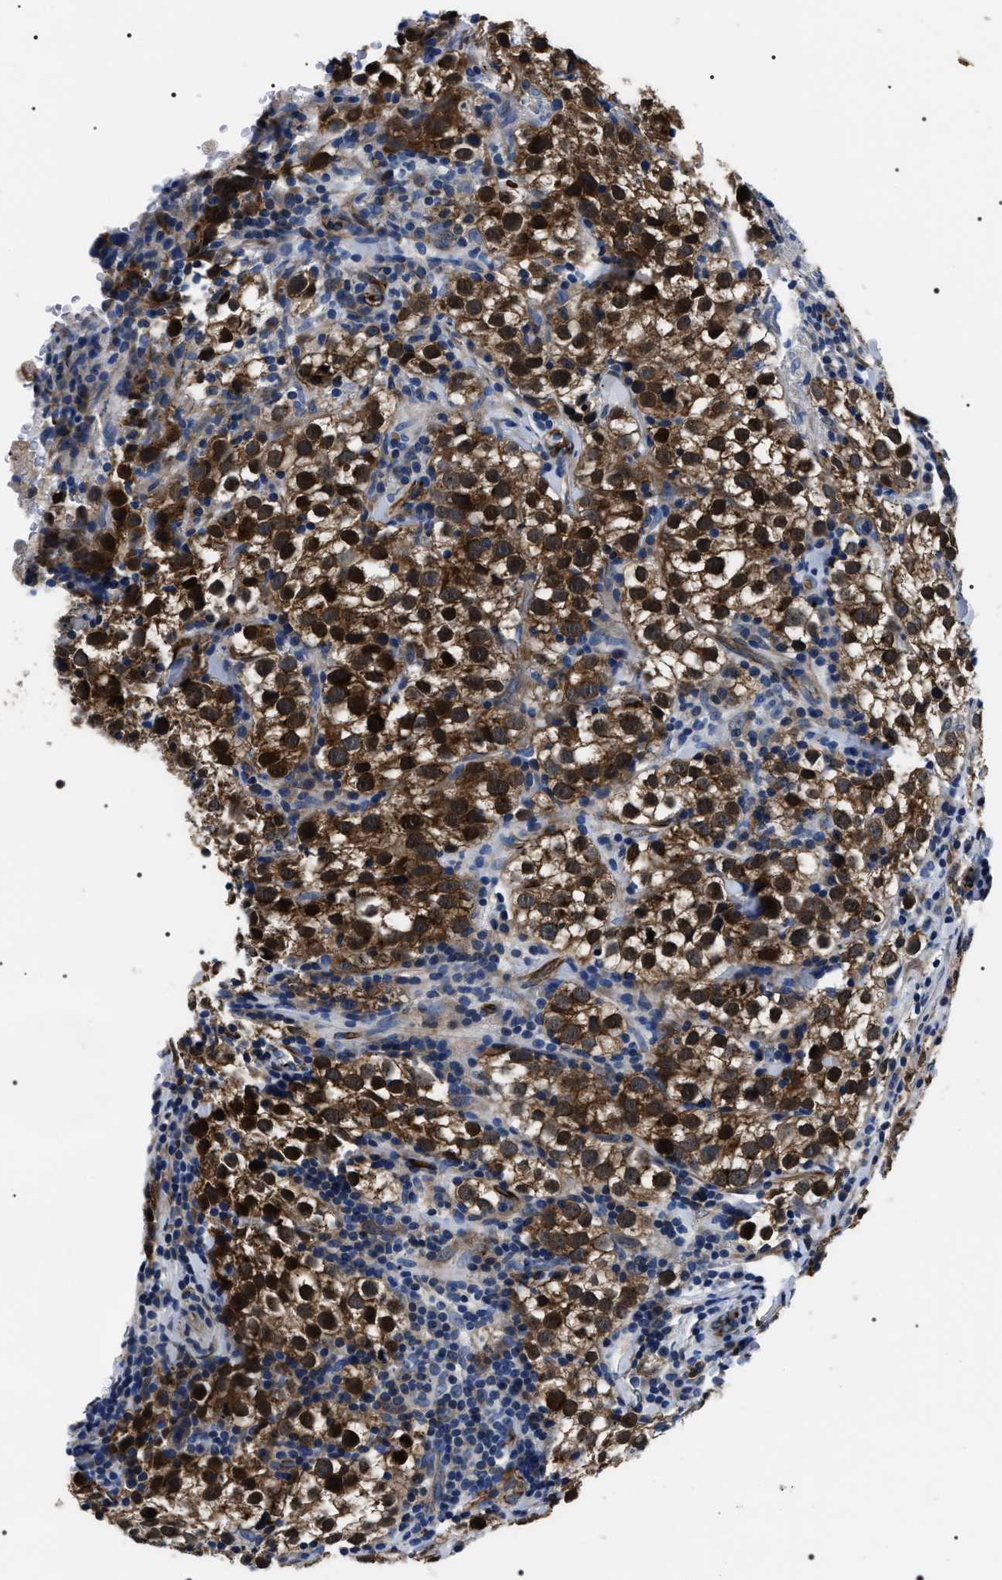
{"staining": {"intensity": "strong", "quantity": ">75%", "location": "cytoplasmic/membranous,nuclear"}, "tissue": "testis cancer", "cell_type": "Tumor cells", "image_type": "cancer", "snomed": [{"axis": "morphology", "description": "Seminoma, NOS"}, {"axis": "morphology", "description": "Carcinoma, Embryonal, NOS"}, {"axis": "topography", "description": "Testis"}], "caption": "Immunohistochemistry photomicrograph of neoplastic tissue: testis cancer stained using immunohistochemistry (IHC) reveals high levels of strong protein expression localized specifically in the cytoplasmic/membranous and nuclear of tumor cells, appearing as a cytoplasmic/membranous and nuclear brown color.", "gene": "BAG2", "patient": {"sex": "male", "age": 36}}